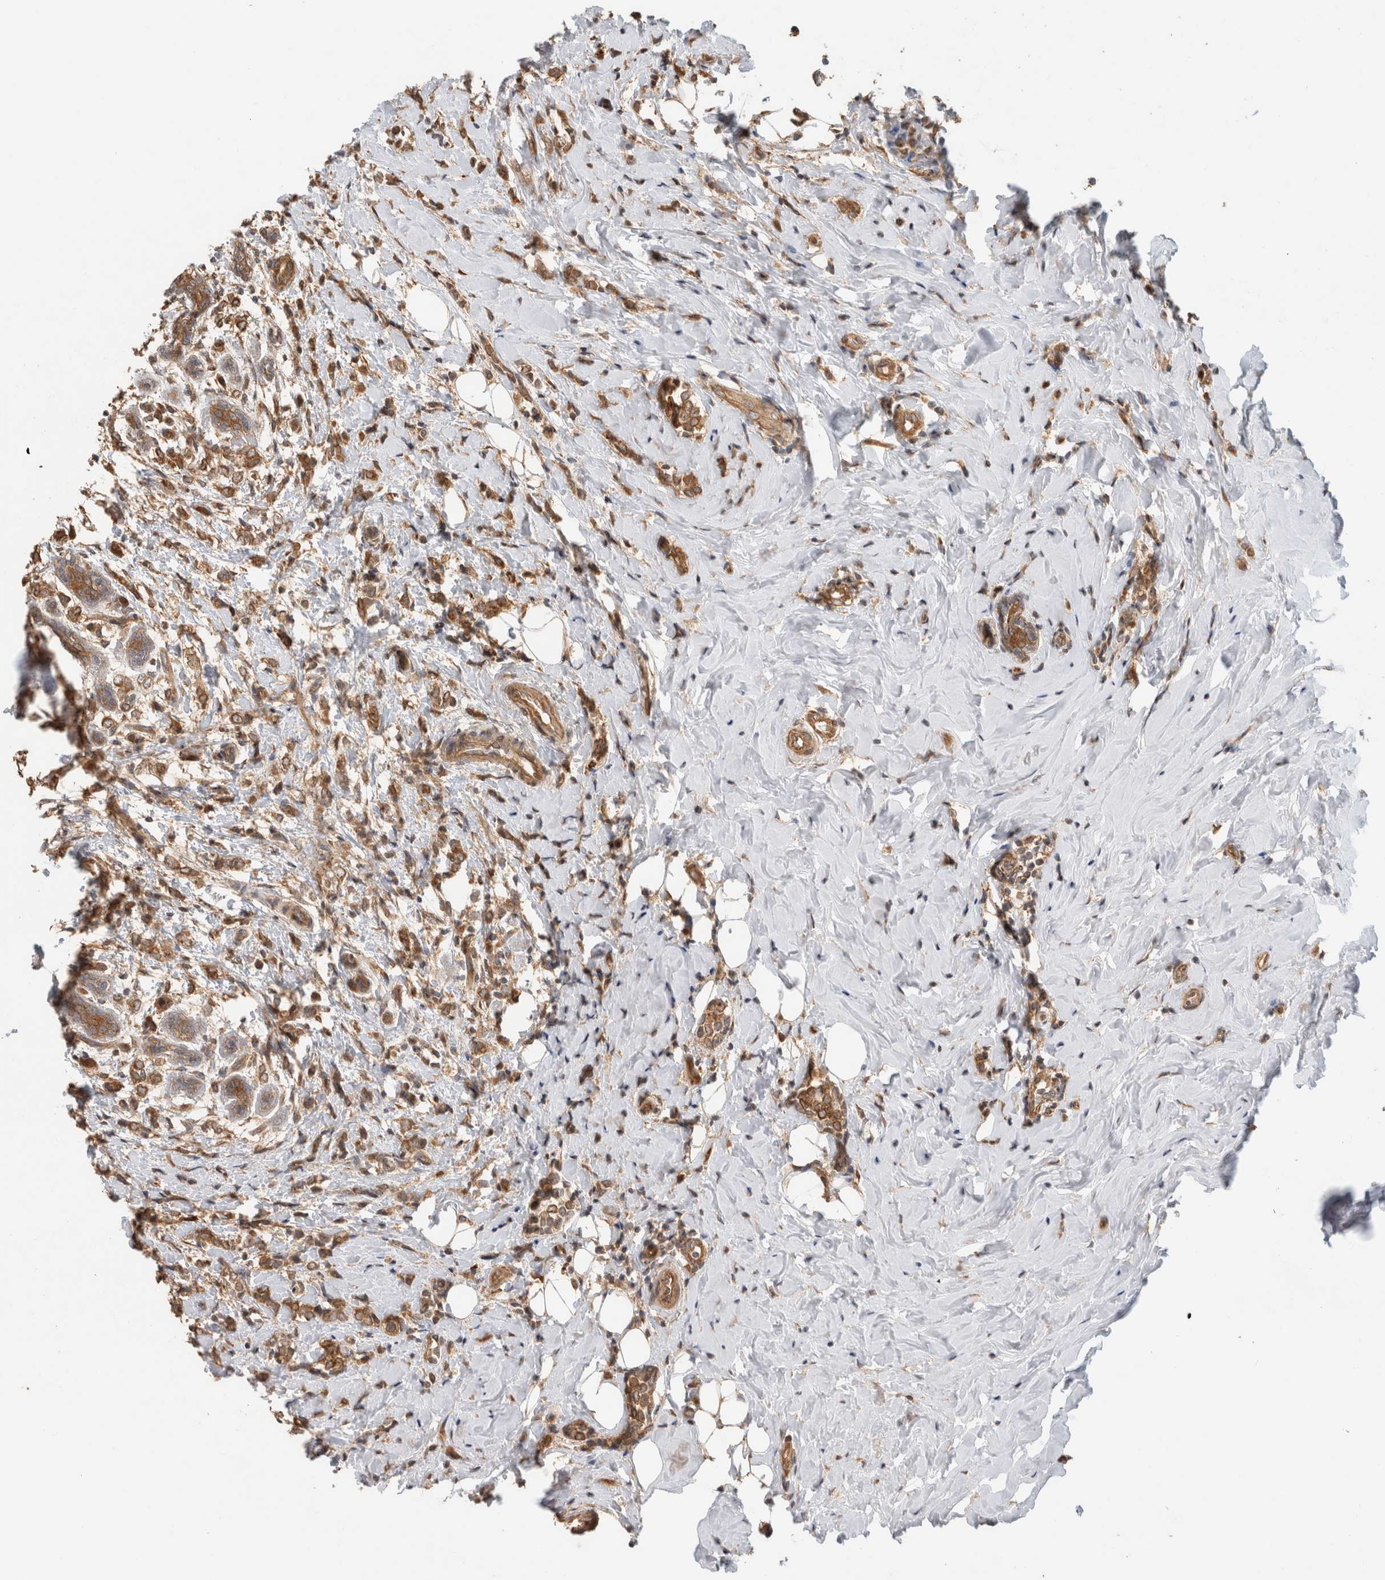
{"staining": {"intensity": "moderate", "quantity": ">75%", "location": "cytoplasmic/membranous"}, "tissue": "breast cancer", "cell_type": "Tumor cells", "image_type": "cancer", "snomed": [{"axis": "morphology", "description": "Normal tissue, NOS"}, {"axis": "morphology", "description": "Lobular carcinoma"}, {"axis": "topography", "description": "Breast"}], "caption": "About >75% of tumor cells in human lobular carcinoma (breast) display moderate cytoplasmic/membranous protein expression as visualized by brown immunohistochemical staining.", "gene": "PCDHB15", "patient": {"sex": "female", "age": 47}}